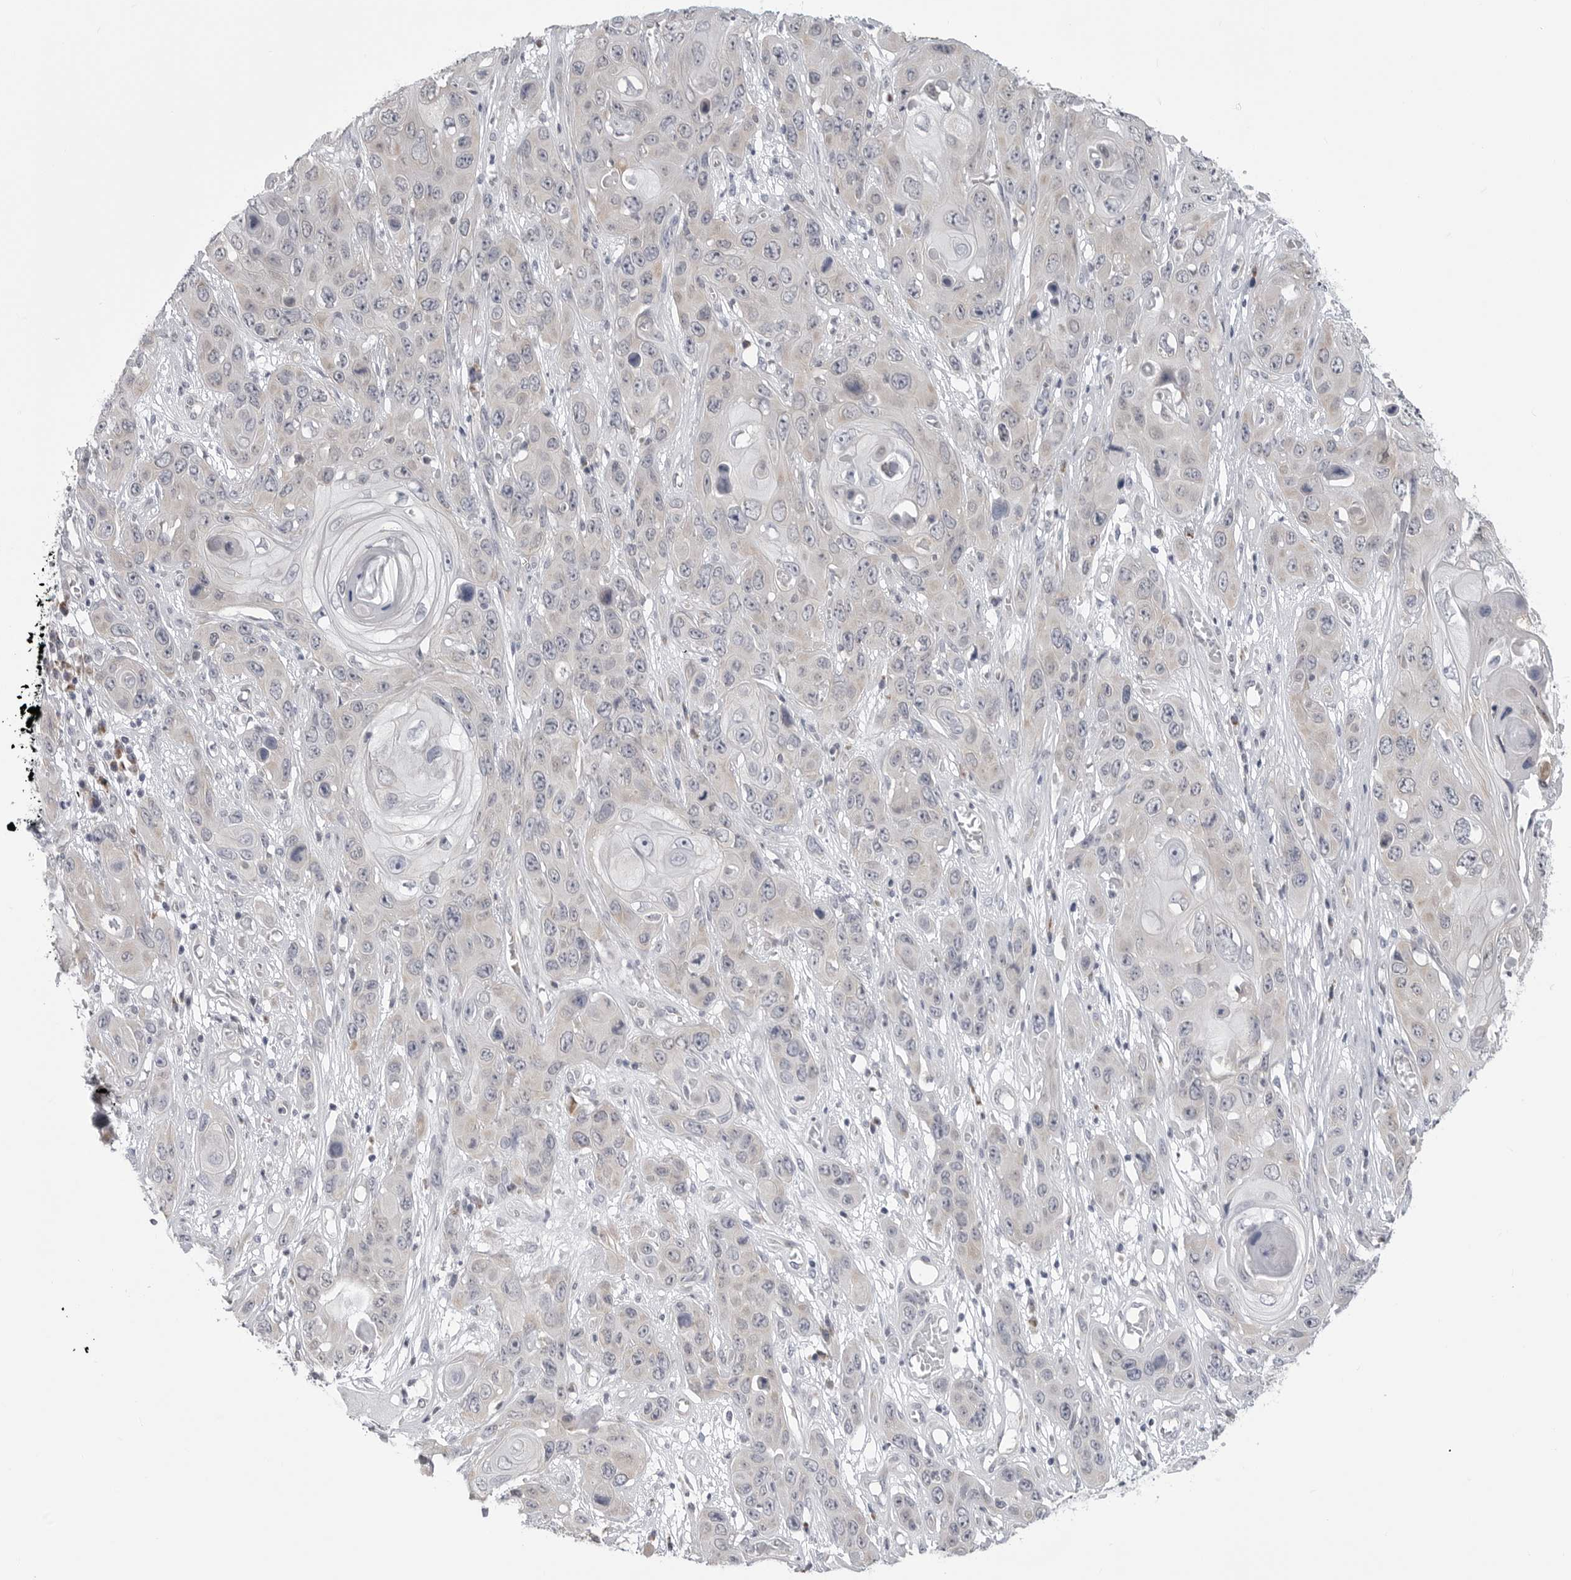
{"staining": {"intensity": "negative", "quantity": "none", "location": "none"}, "tissue": "skin cancer", "cell_type": "Tumor cells", "image_type": "cancer", "snomed": [{"axis": "morphology", "description": "Squamous cell carcinoma, NOS"}, {"axis": "topography", "description": "Skin"}], "caption": "Protein analysis of squamous cell carcinoma (skin) shows no significant staining in tumor cells.", "gene": "FH", "patient": {"sex": "male", "age": 55}}